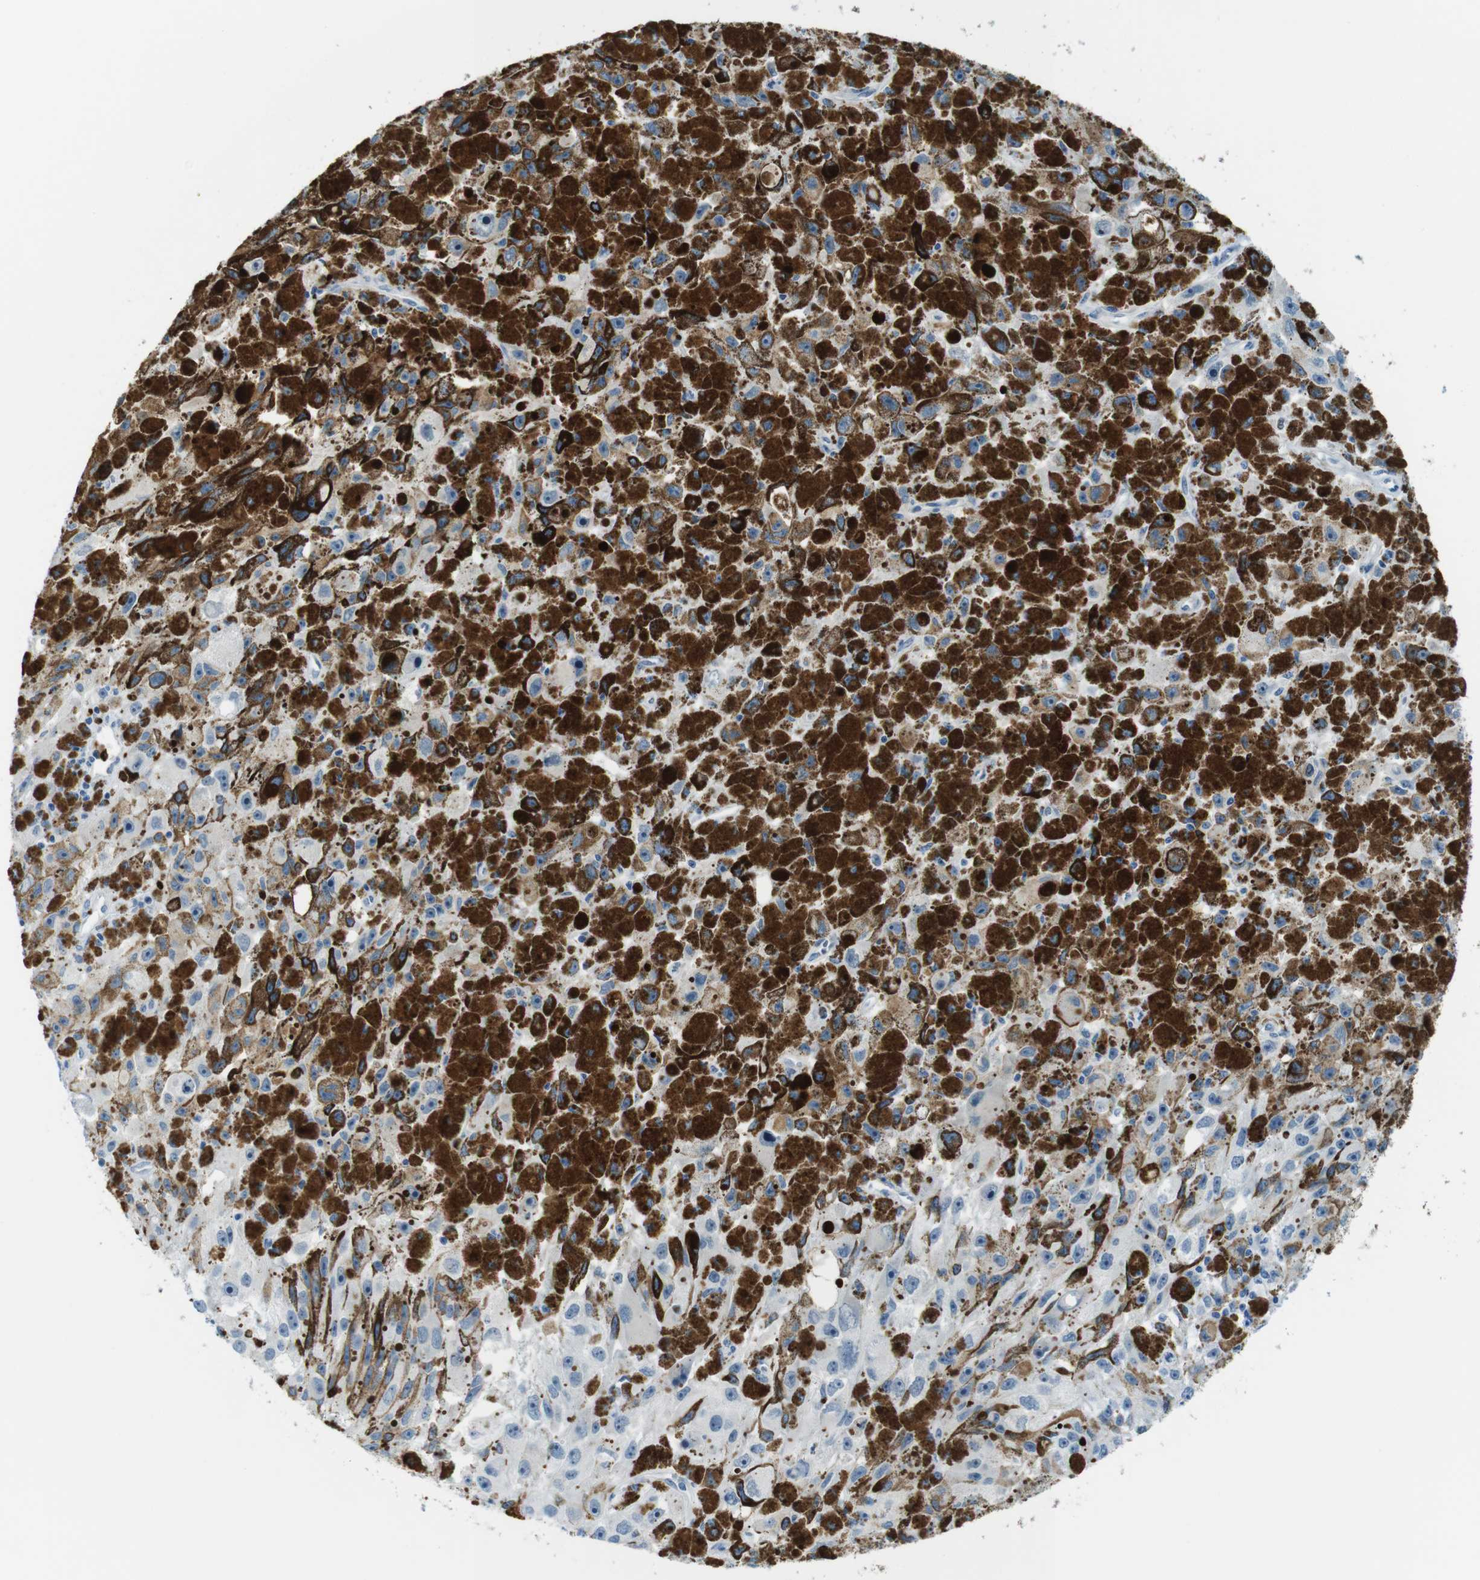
{"staining": {"intensity": "negative", "quantity": "none", "location": "none"}, "tissue": "melanoma", "cell_type": "Tumor cells", "image_type": "cancer", "snomed": [{"axis": "morphology", "description": "Malignant melanoma, NOS"}, {"axis": "topography", "description": "Skin"}], "caption": "High magnification brightfield microscopy of malignant melanoma stained with DAB (brown) and counterstained with hematoxylin (blue): tumor cells show no significant positivity.", "gene": "MCEMP1", "patient": {"sex": "female", "age": 104}}